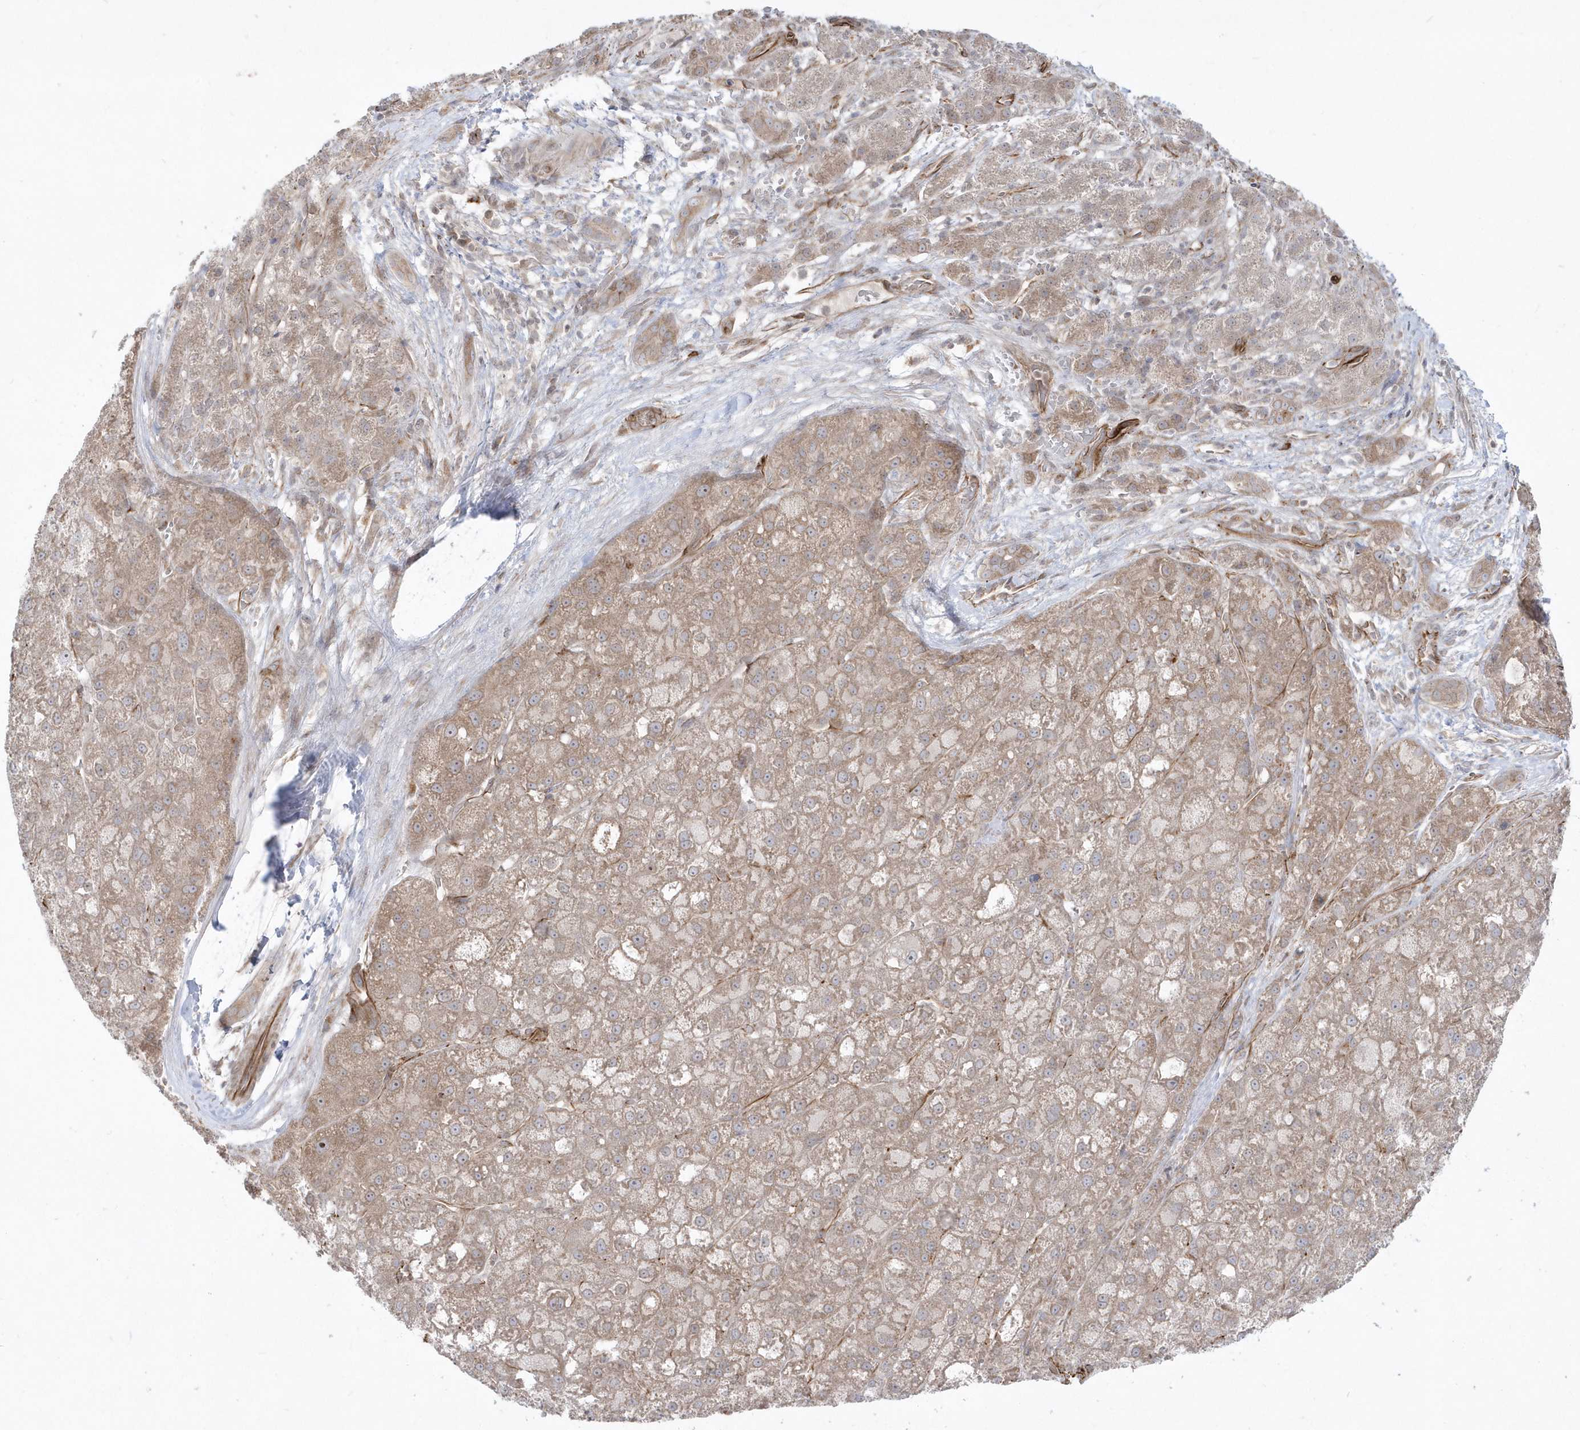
{"staining": {"intensity": "weak", "quantity": ">75%", "location": "cytoplasmic/membranous"}, "tissue": "liver cancer", "cell_type": "Tumor cells", "image_type": "cancer", "snomed": [{"axis": "morphology", "description": "Carcinoma, Hepatocellular, NOS"}, {"axis": "topography", "description": "Liver"}], "caption": "Immunohistochemistry (IHC) photomicrograph of neoplastic tissue: human liver cancer (hepatocellular carcinoma) stained using immunohistochemistry (IHC) shows low levels of weak protein expression localized specifically in the cytoplasmic/membranous of tumor cells, appearing as a cytoplasmic/membranous brown color.", "gene": "DHX57", "patient": {"sex": "male", "age": 57}}